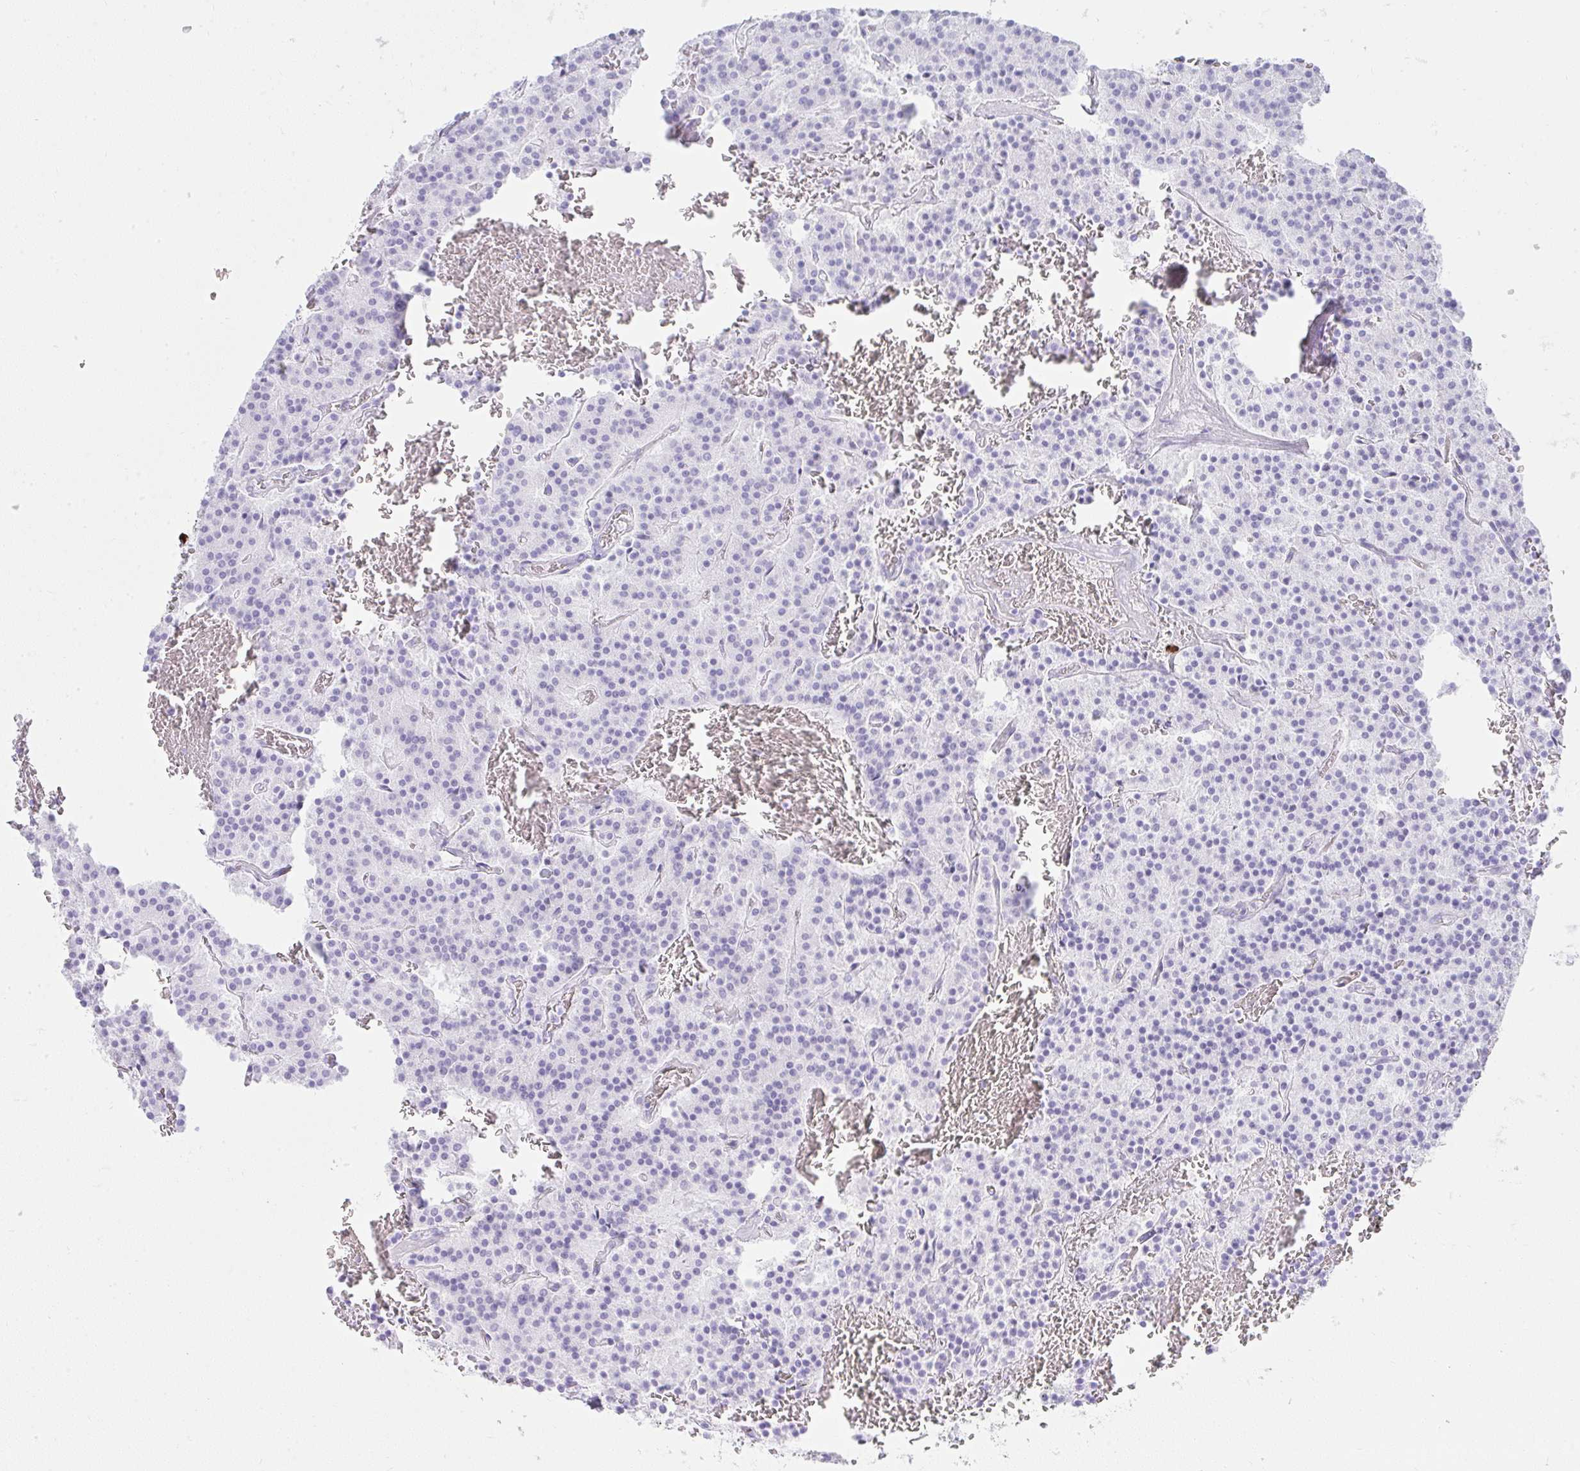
{"staining": {"intensity": "negative", "quantity": "none", "location": "none"}, "tissue": "carcinoid", "cell_type": "Tumor cells", "image_type": "cancer", "snomed": [{"axis": "morphology", "description": "Carcinoid, malignant, NOS"}, {"axis": "topography", "description": "Lung"}], "caption": "Image shows no protein positivity in tumor cells of carcinoid (malignant) tissue.", "gene": "CDADC1", "patient": {"sex": "male", "age": 70}}